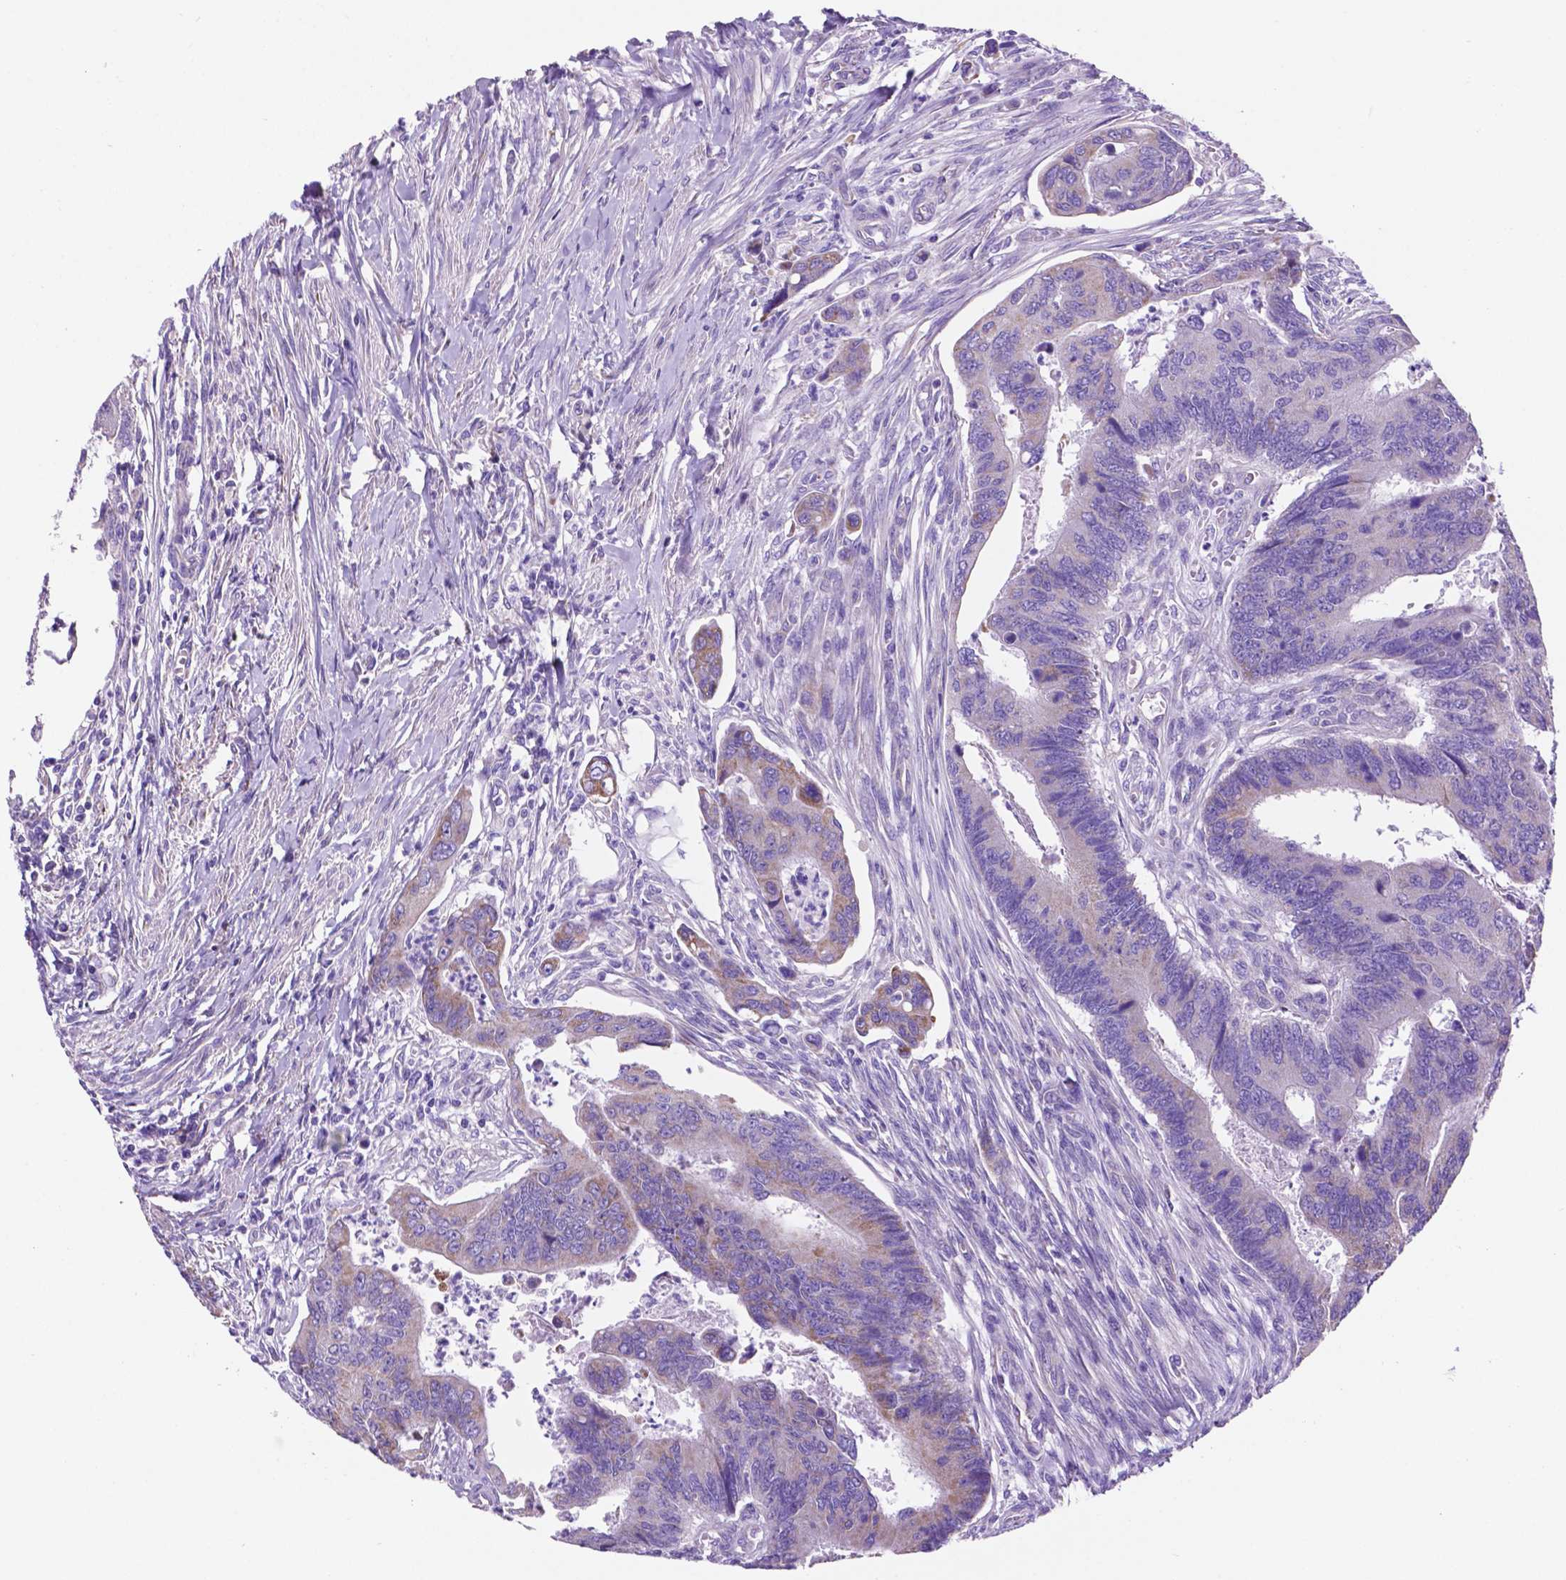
{"staining": {"intensity": "weak", "quantity": "<25%", "location": "cytoplasmic/membranous"}, "tissue": "colorectal cancer", "cell_type": "Tumor cells", "image_type": "cancer", "snomed": [{"axis": "morphology", "description": "Adenocarcinoma, NOS"}, {"axis": "topography", "description": "Colon"}], "caption": "Tumor cells show no significant expression in colorectal cancer. (Immunohistochemistry (ihc), brightfield microscopy, high magnification).", "gene": "TMEM121B", "patient": {"sex": "female", "age": 67}}